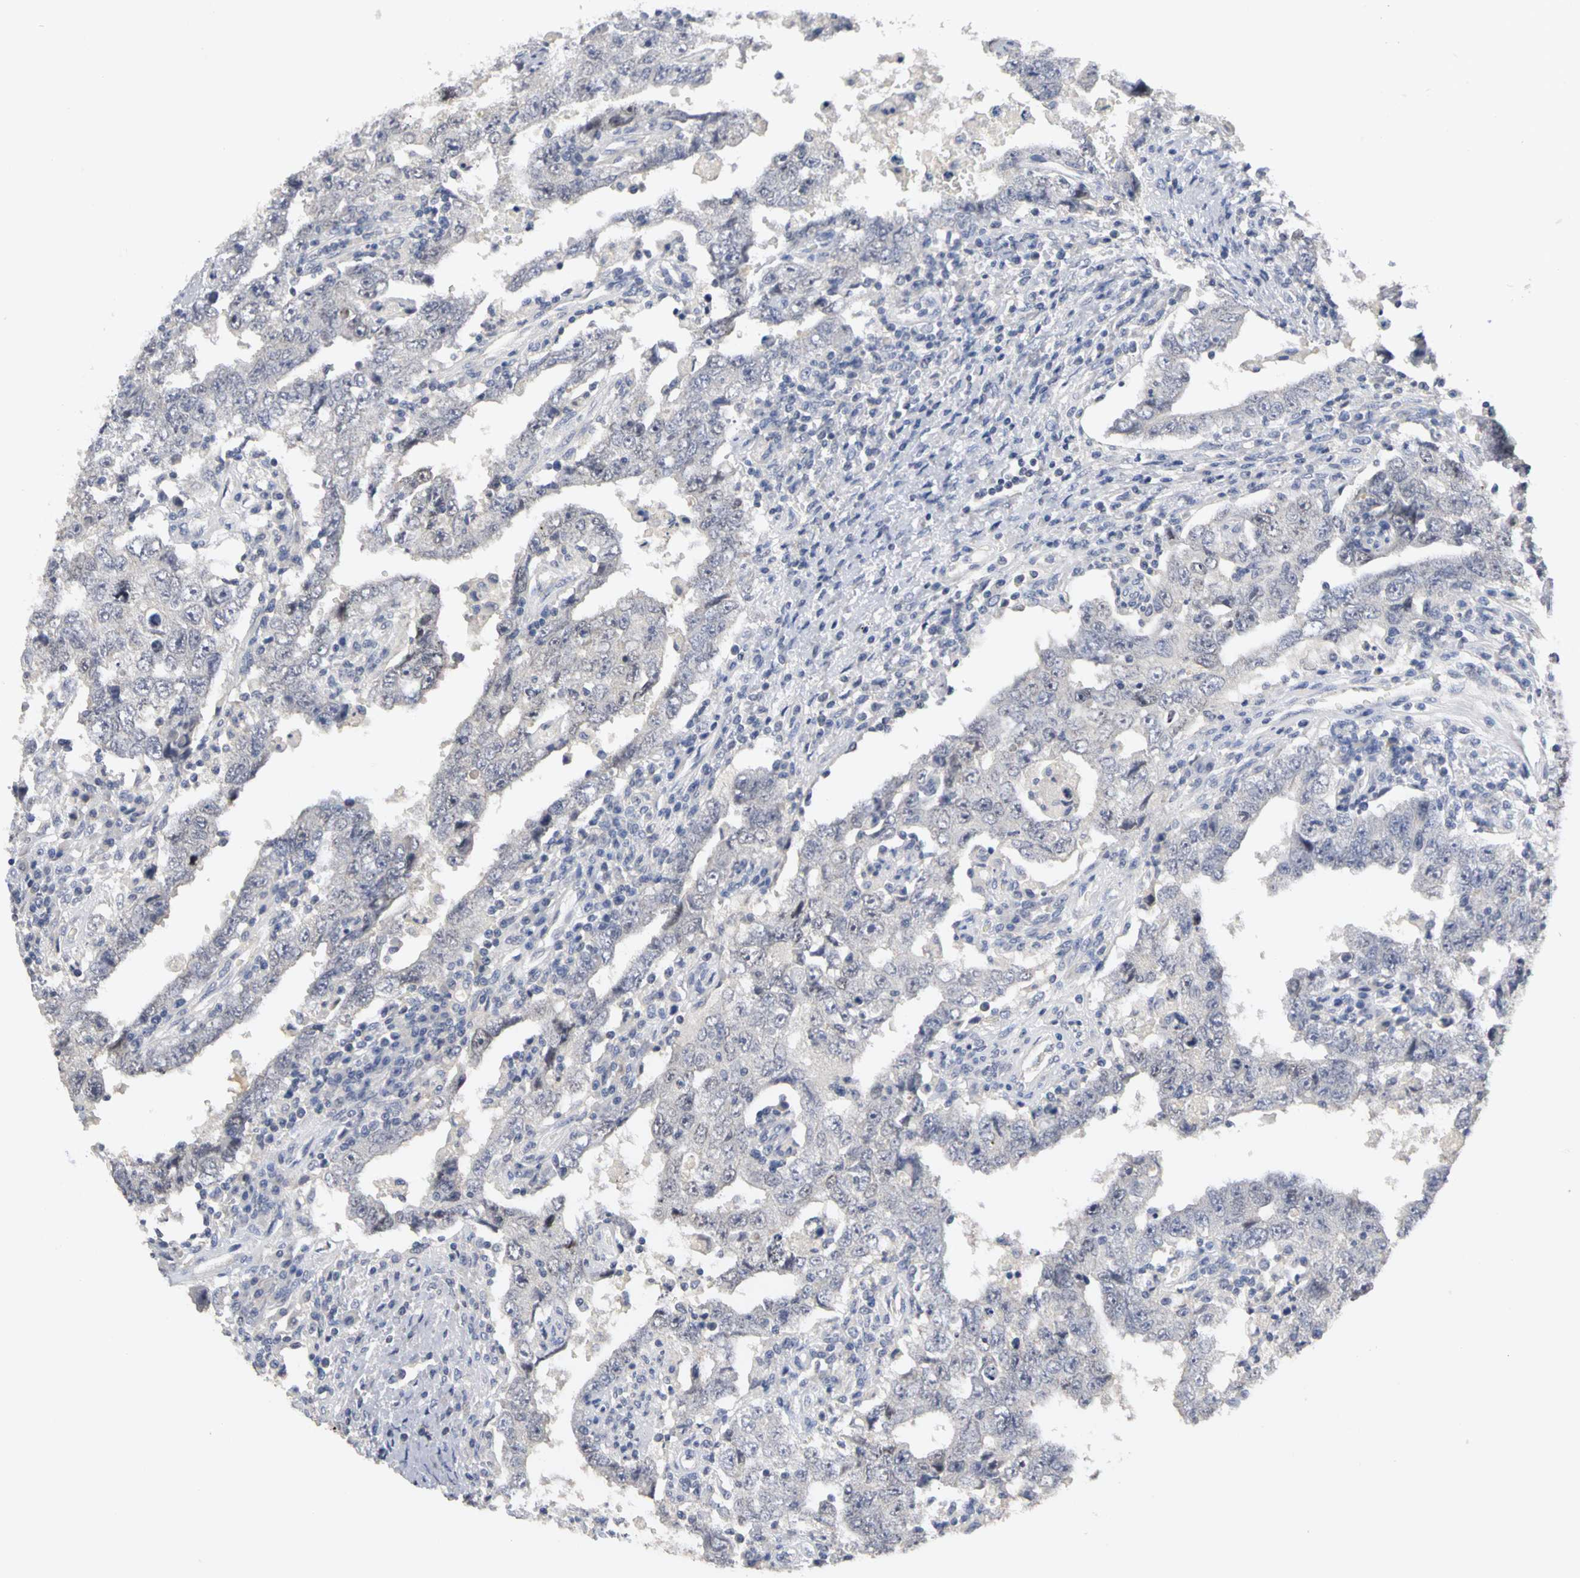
{"staining": {"intensity": "negative", "quantity": "none", "location": "none"}, "tissue": "testis cancer", "cell_type": "Tumor cells", "image_type": "cancer", "snomed": [{"axis": "morphology", "description": "Carcinoma, Embryonal, NOS"}, {"axis": "topography", "description": "Testis"}], "caption": "A micrograph of testis embryonal carcinoma stained for a protein reveals no brown staining in tumor cells. The staining is performed using DAB brown chromogen with nuclei counter-stained in using hematoxylin.", "gene": "PGR", "patient": {"sex": "male", "age": 26}}